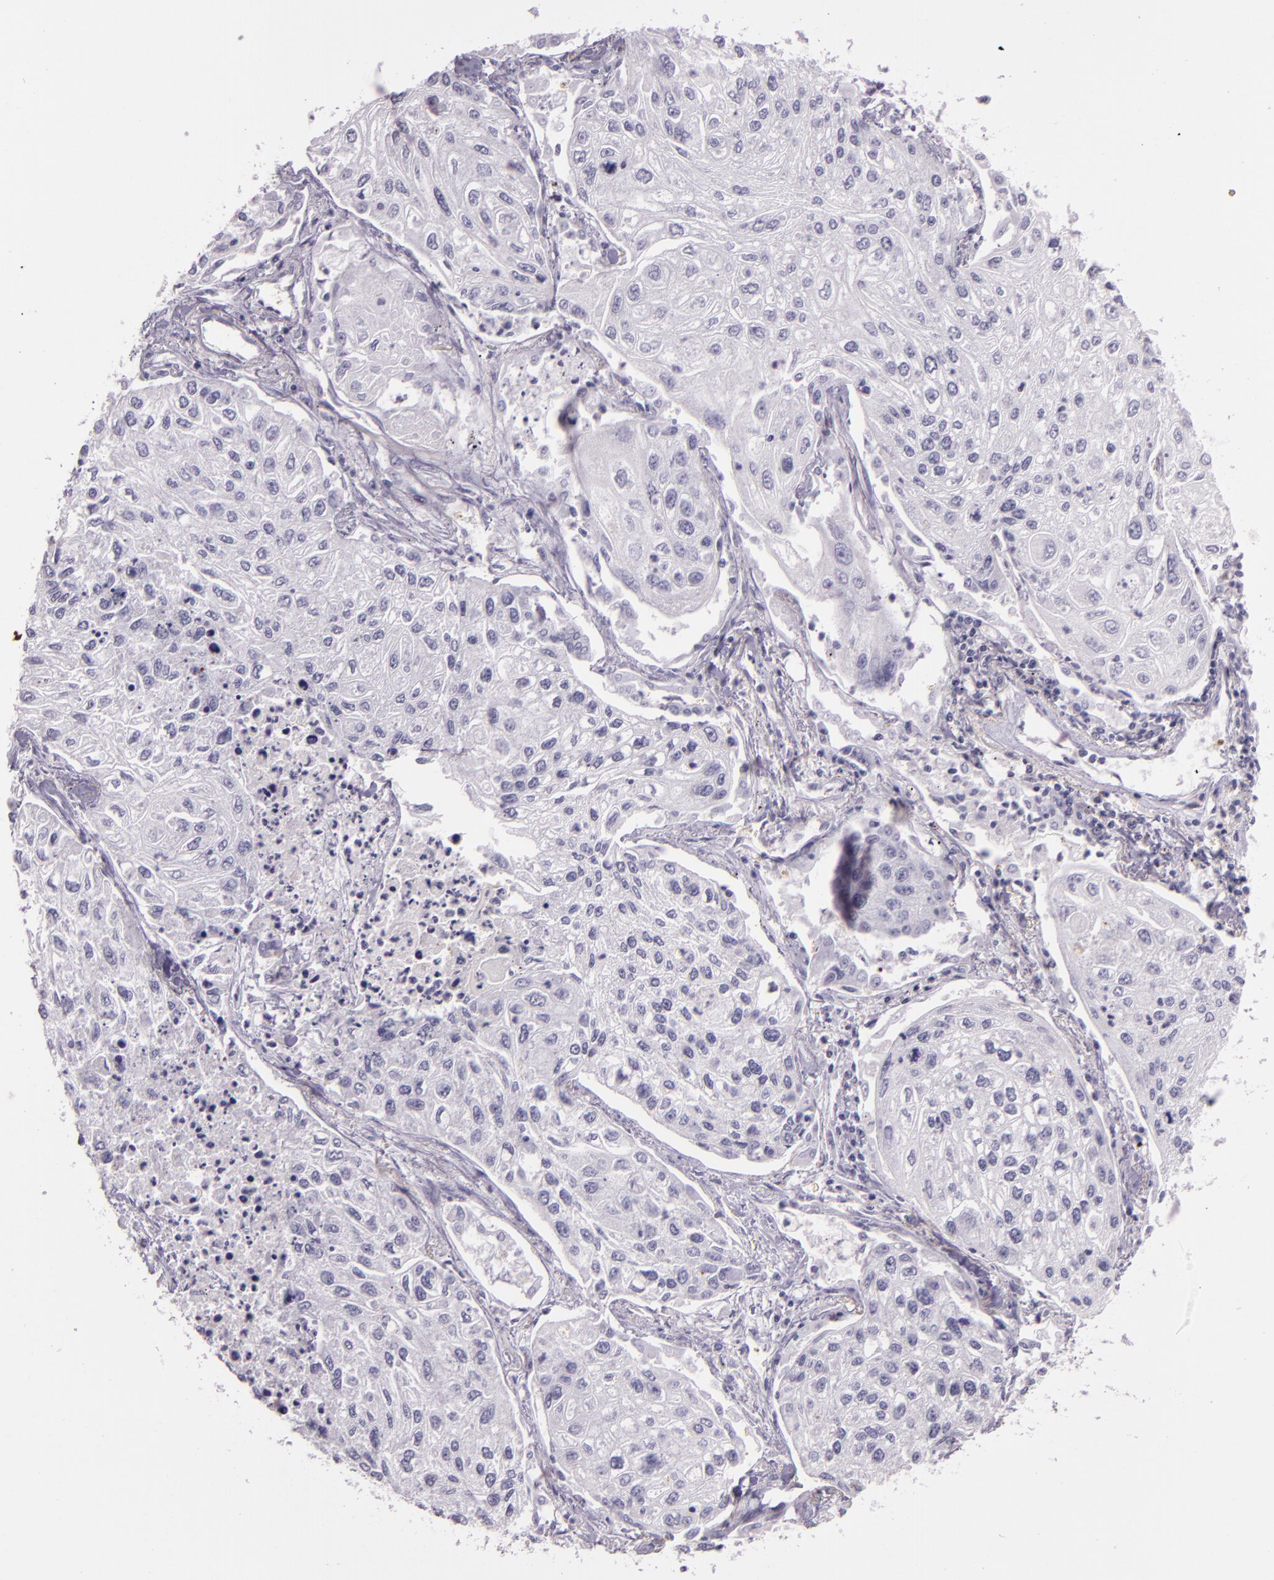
{"staining": {"intensity": "negative", "quantity": "none", "location": "none"}, "tissue": "lung cancer", "cell_type": "Tumor cells", "image_type": "cancer", "snomed": [{"axis": "morphology", "description": "Squamous cell carcinoma, NOS"}, {"axis": "topography", "description": "Lung"}], "caption": "Lung squamous cell carcinoma stained for a protein using IHC displays no positivity tumor cells.", "gene": "HSPA8", "patient": {"sex": "male", "age": 75}}